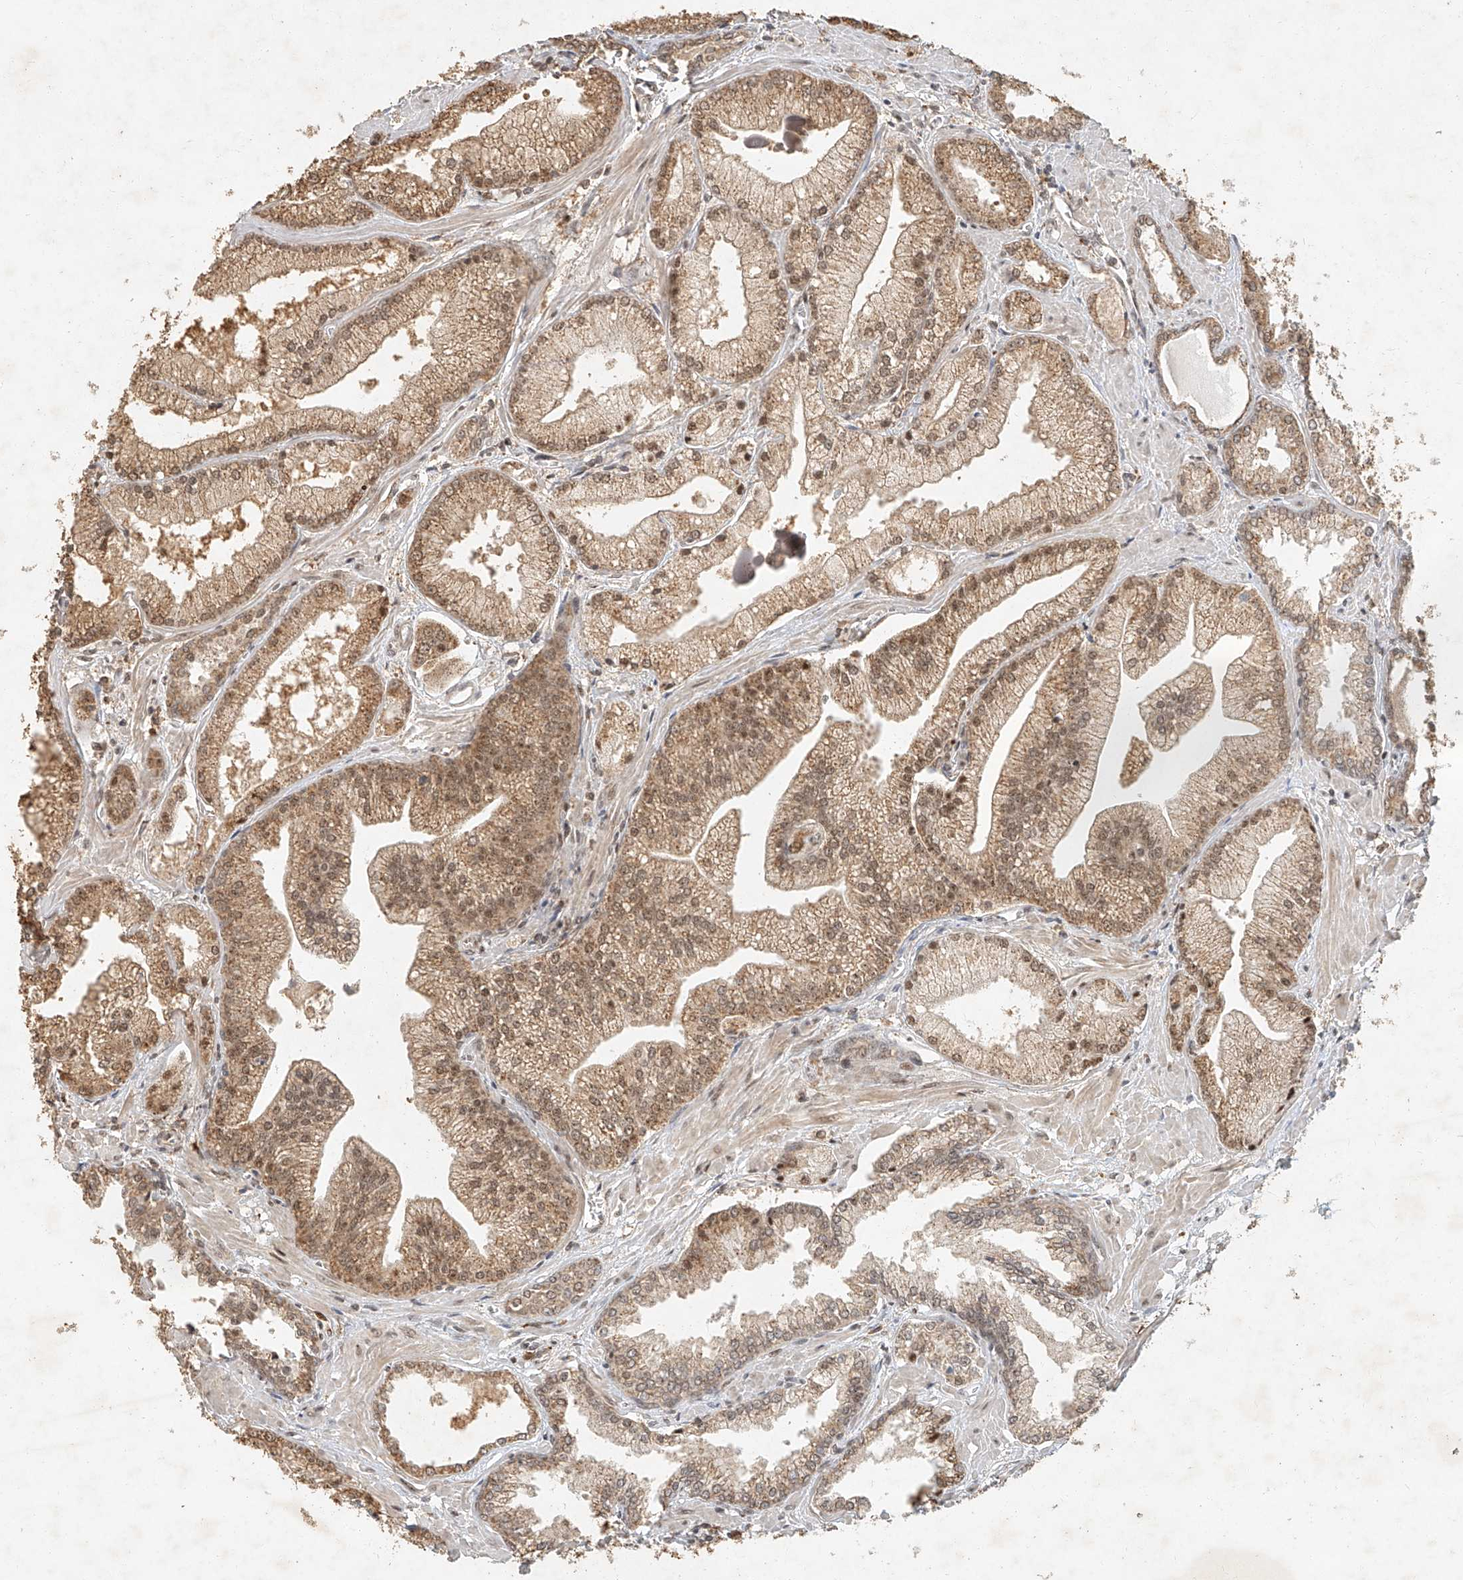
{"staining": {"intensity": "moderate", "quantity": ">75%", "location": "cytoplasmic/membranous"}, "tissue": "prostate cancer", "cell_type": "Tumor cells", "image_type": "cancer", "snomed": [{"axis": "morphology", "description": "Adenocarcinoma, Low grade"}, {"axis": "topography", "description": "Prostate"}], "caption": "IHC micrograph of prostate cancer (low-grade adenocarcinoma) stained for a protein (brown), which demonstrates medium levels of moderate cytoplasmic/membranous positivity in about >75% of tumor cells.", "gene": "CXorf58", "patient": {"sex": "male", "age": 67}}